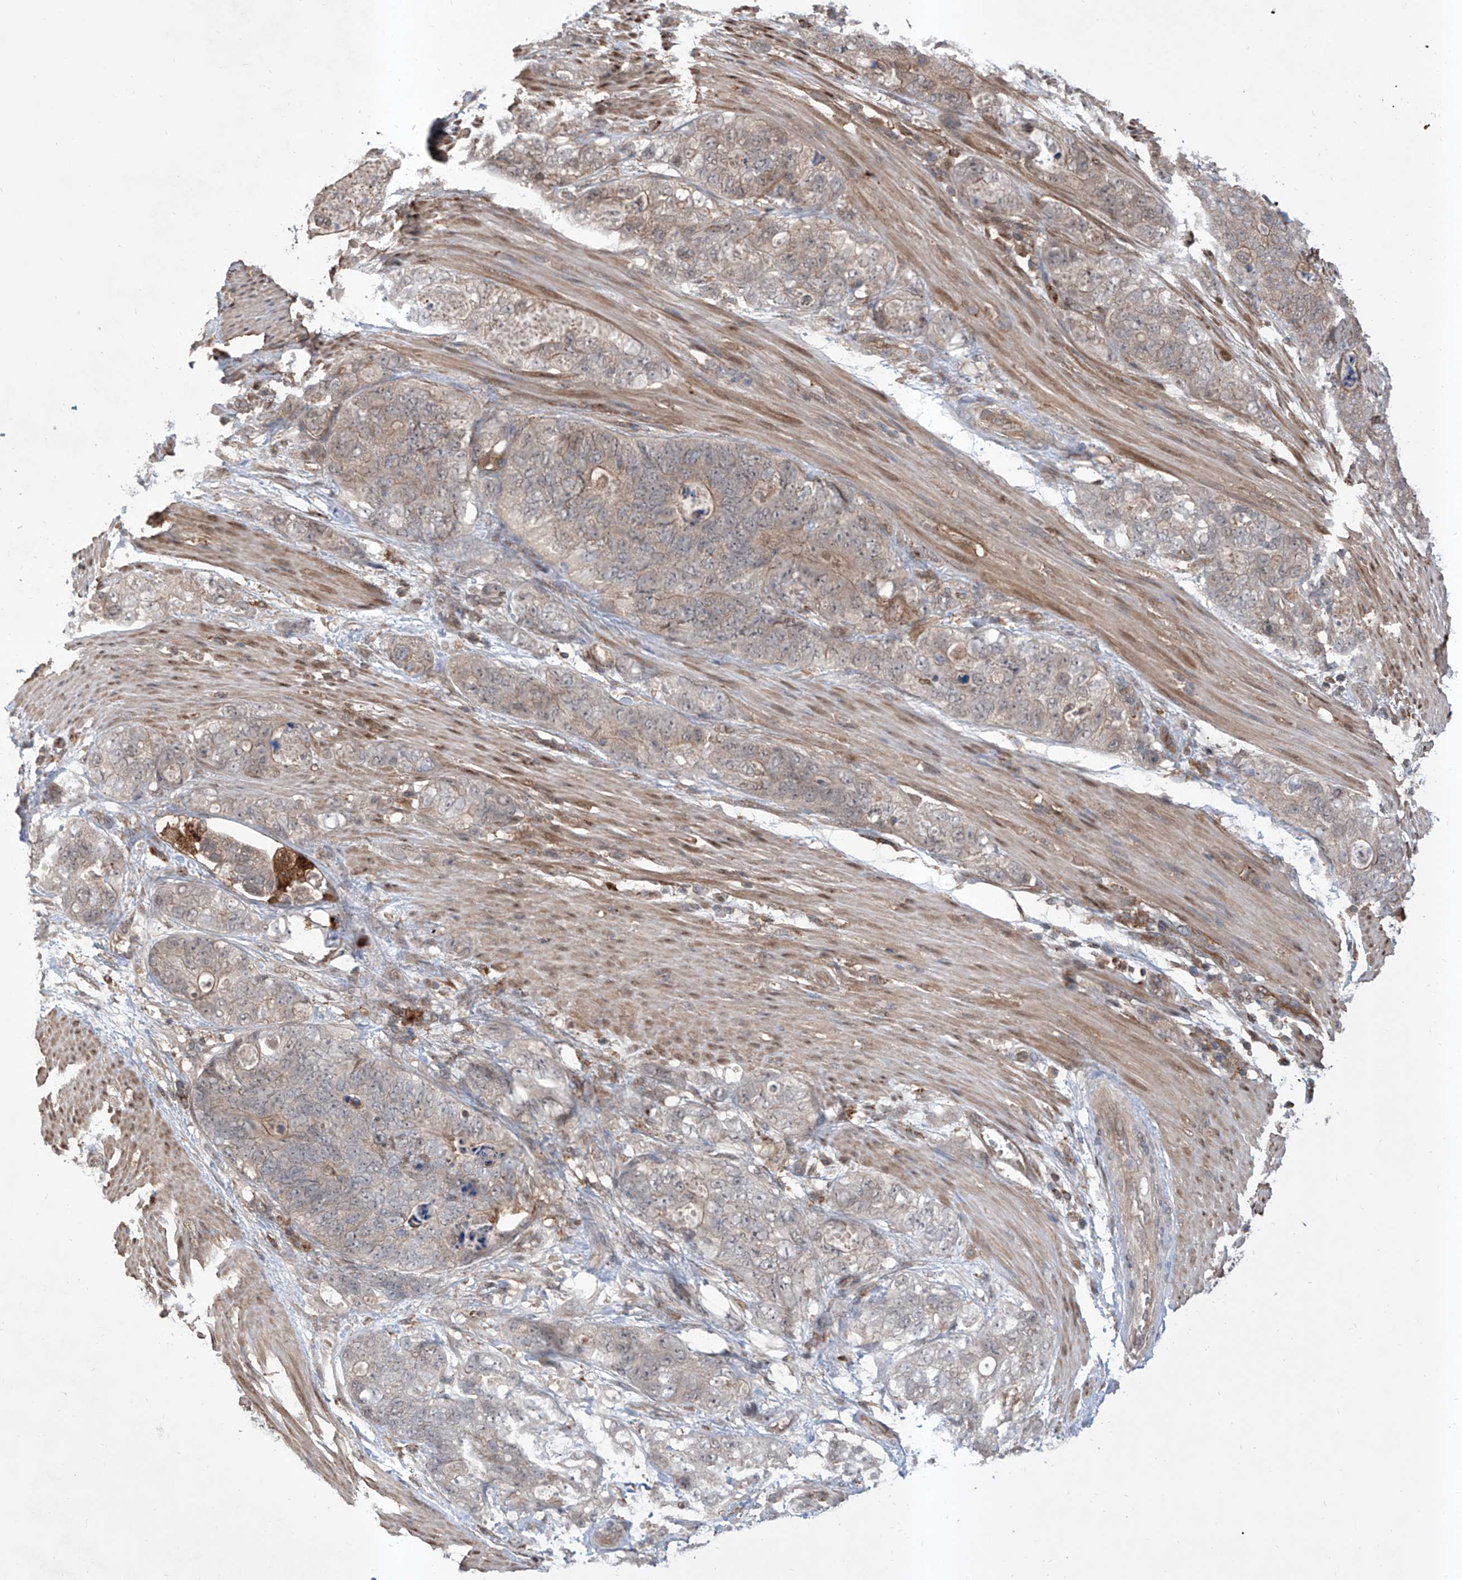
{"staining": {"intensity": "weak", "quantity": "<25%", "location": "cytoplasmic/membranous"}, "tissue": "stomach cancer", "cell_type": "Tumor cells", "image_type": "cancer", "snomed": [{"axis": "morphology", "description": "Normal tissue, NOS"}, {"axis": "morphology", "description": "Adenocarcinoma, NOS"}, {"axis": "topography", "description": "Stomach"}], "caption": "DAB (3,3'-diaminobenzidine) immunohistochemical staining of human stomach cancer demonstrates no significant staining in tumor cells.", "gene": "HOXC8", "patient": {"sex": "female", "age": 89}}